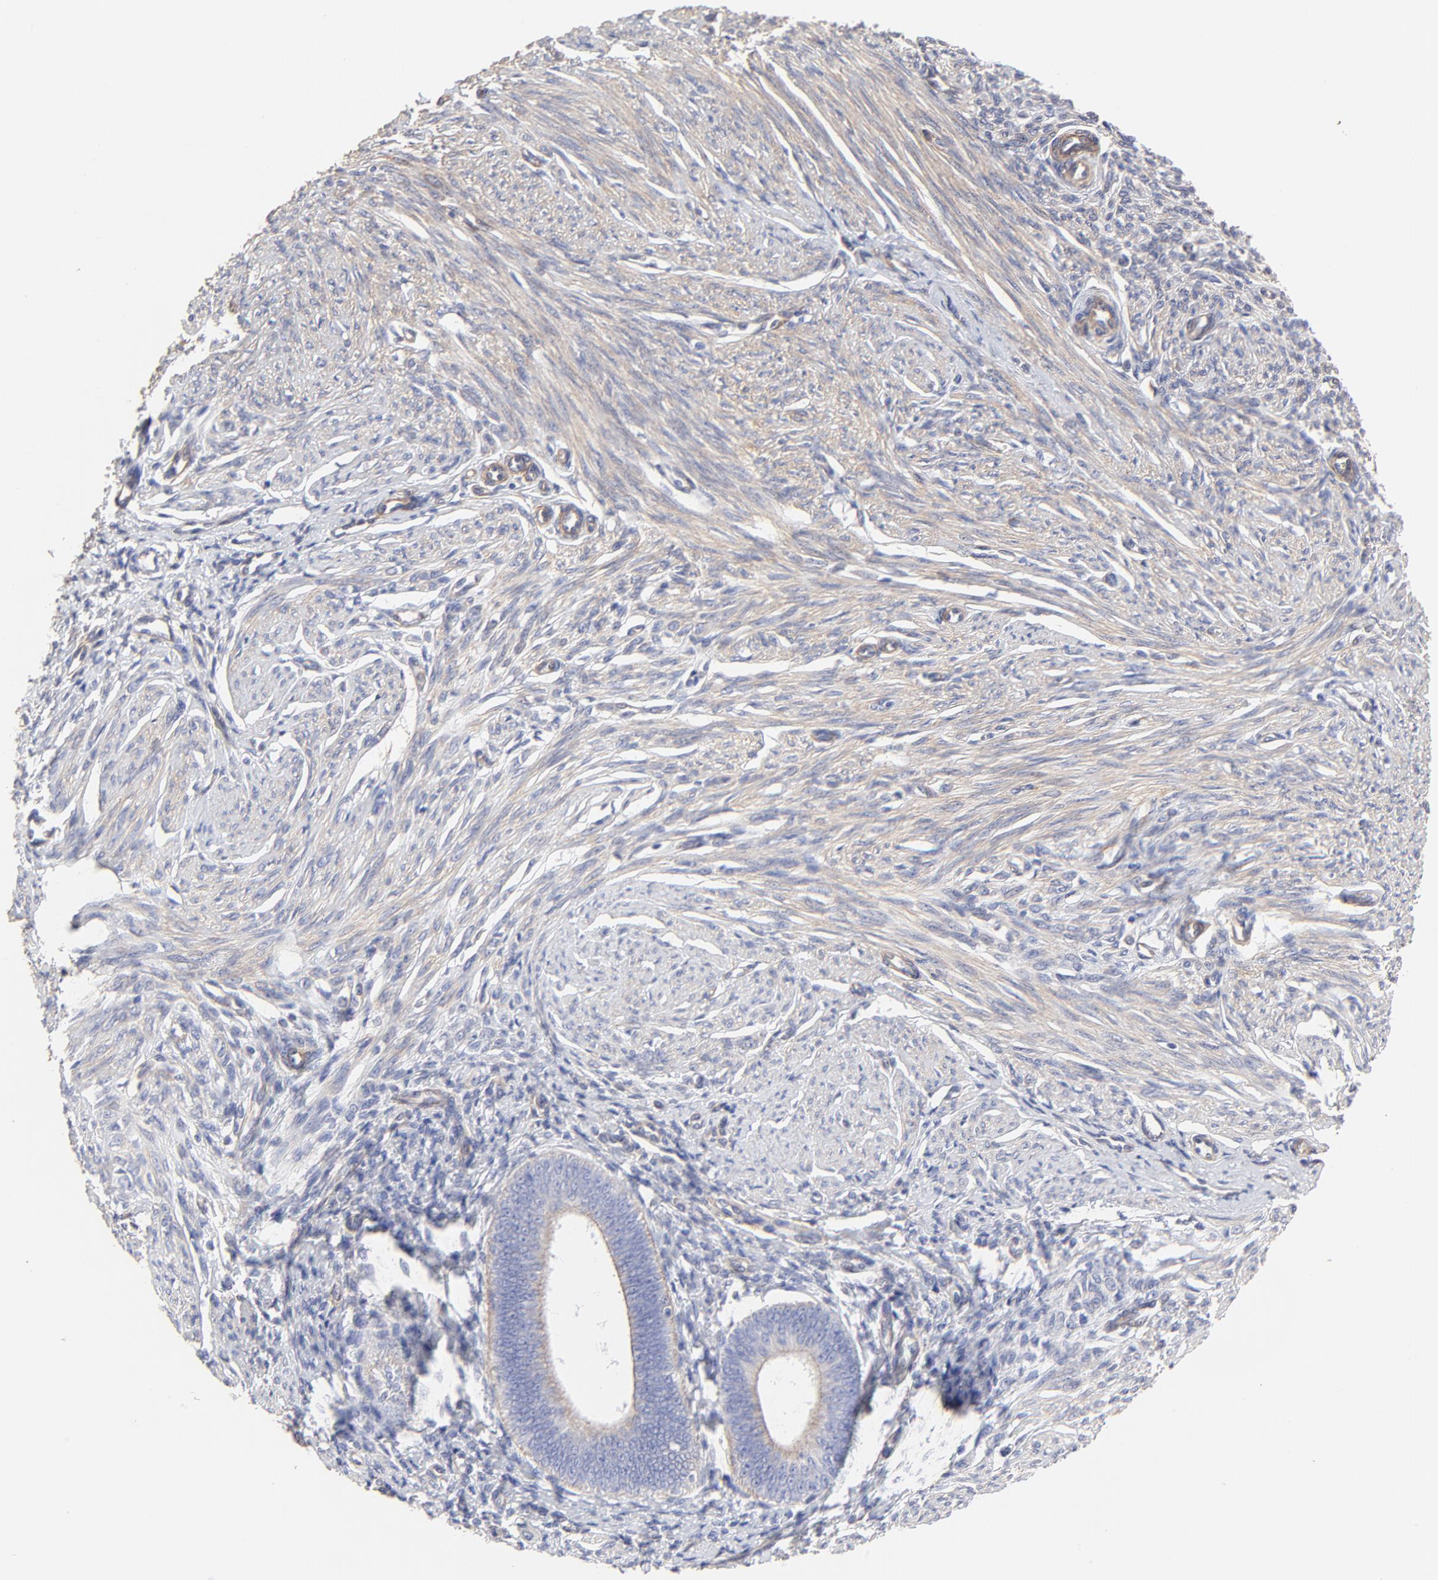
{"staining": {"intensity": "negative", "quantity": "none", "location": "none"}, "tissue": "endometrial cancer", "cell_type": "Tumor cells", "image_type": "cancer", "snomed": [{"axis": "morphology", "description": "Adenocarcinoma, NOS"}, {"axis": "topography", "description": "Endometrium"}], "caption": "Endometrial cancer (adenocarcinoma) was stained to show a protein in brown. There is no significant staining in tumor cells. (DAB IHC with hematoxylin counter stain).", "gene": "LRCH2", "patient": {"sex": "female", "age": 63}}